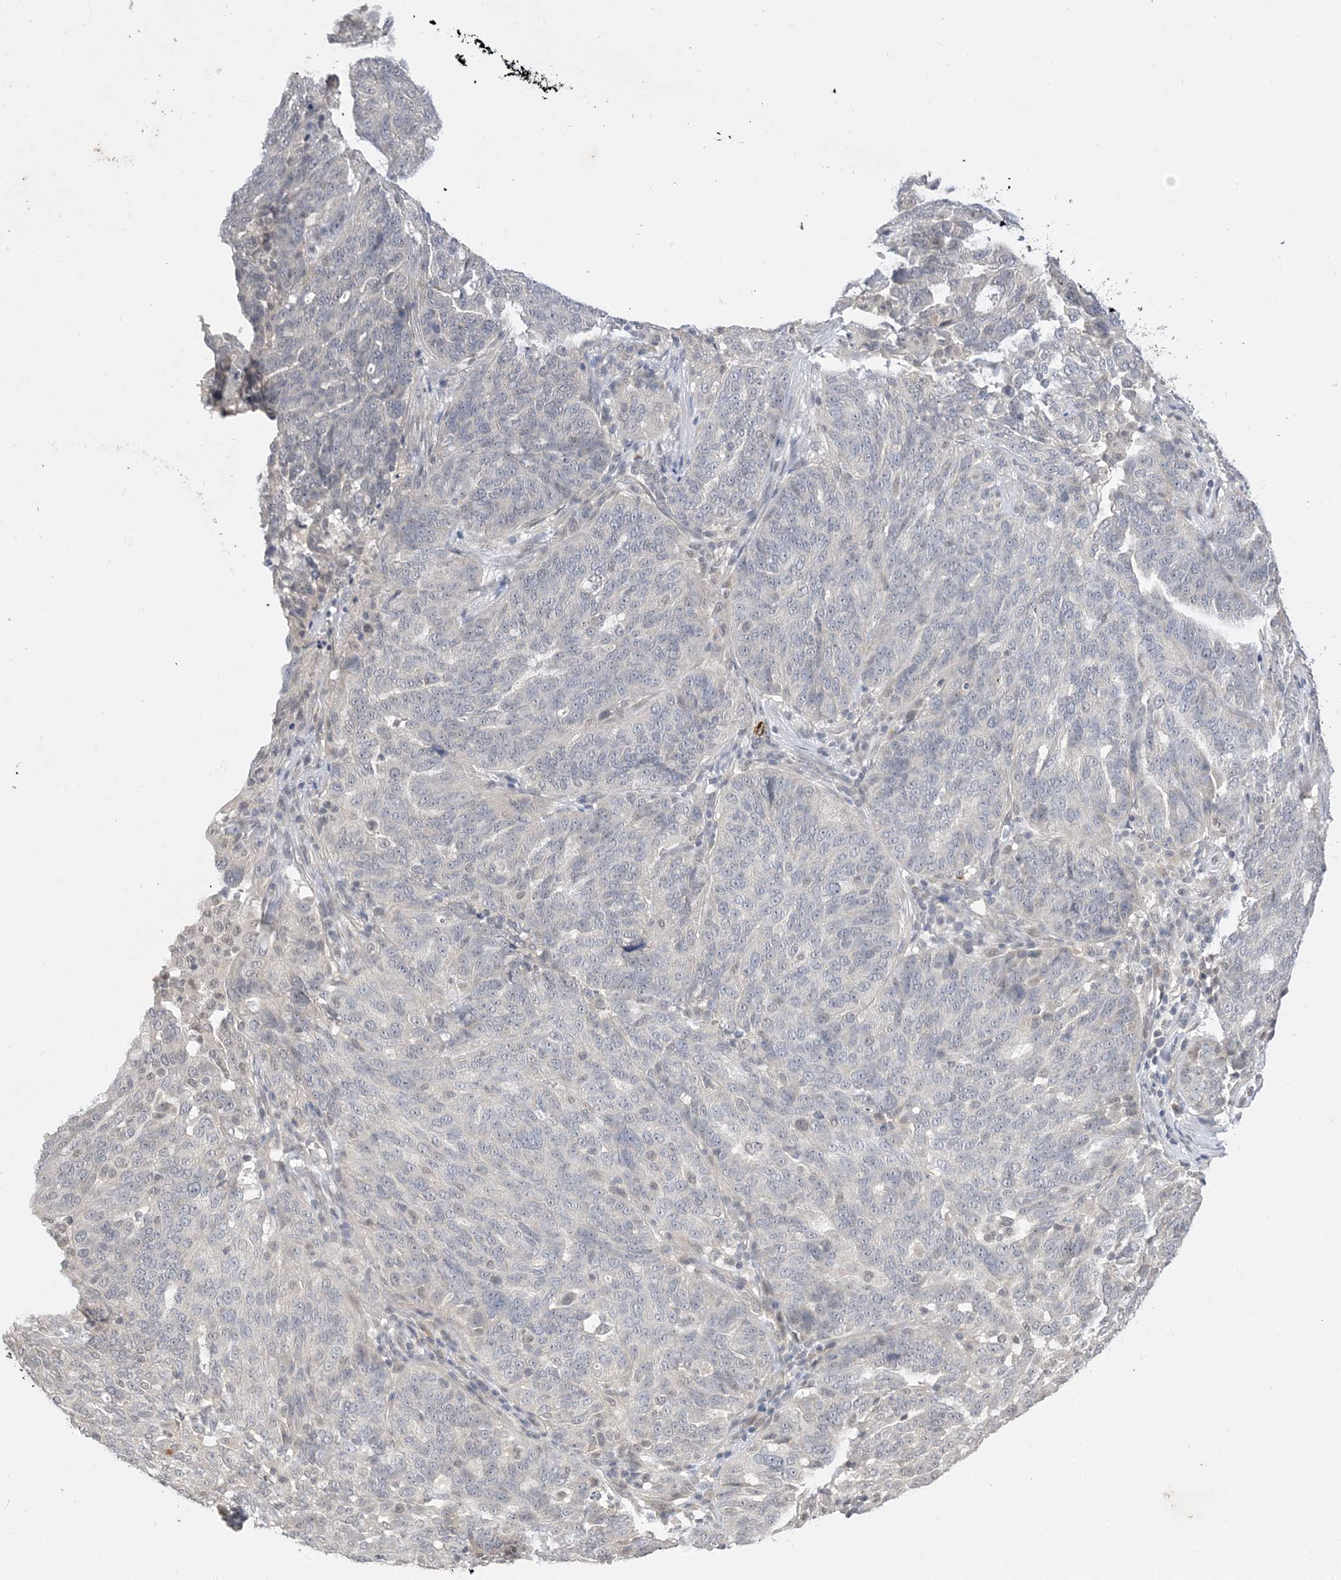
{"staining": {"intensity": "negative", "quantity": "none", "location": "none"}, "tissue": "ovarian cancer", "cell_type": "Tumor cells", "image_type": "cancer", "snomed": [{"axis": "morphology", "description": "Cystadenocarcinoma, serous, NOS"}, {"axis": "topography", "description": "Ovary"}], "caption": "Immunohistochemistry photomicrograph of human ovarian serous cystadenocarcinoma stained for a protein (brown), which reveals no expression in tumor cells.", "gene": "RANBP9", "patient": {"sex": "female", "age": 59}}